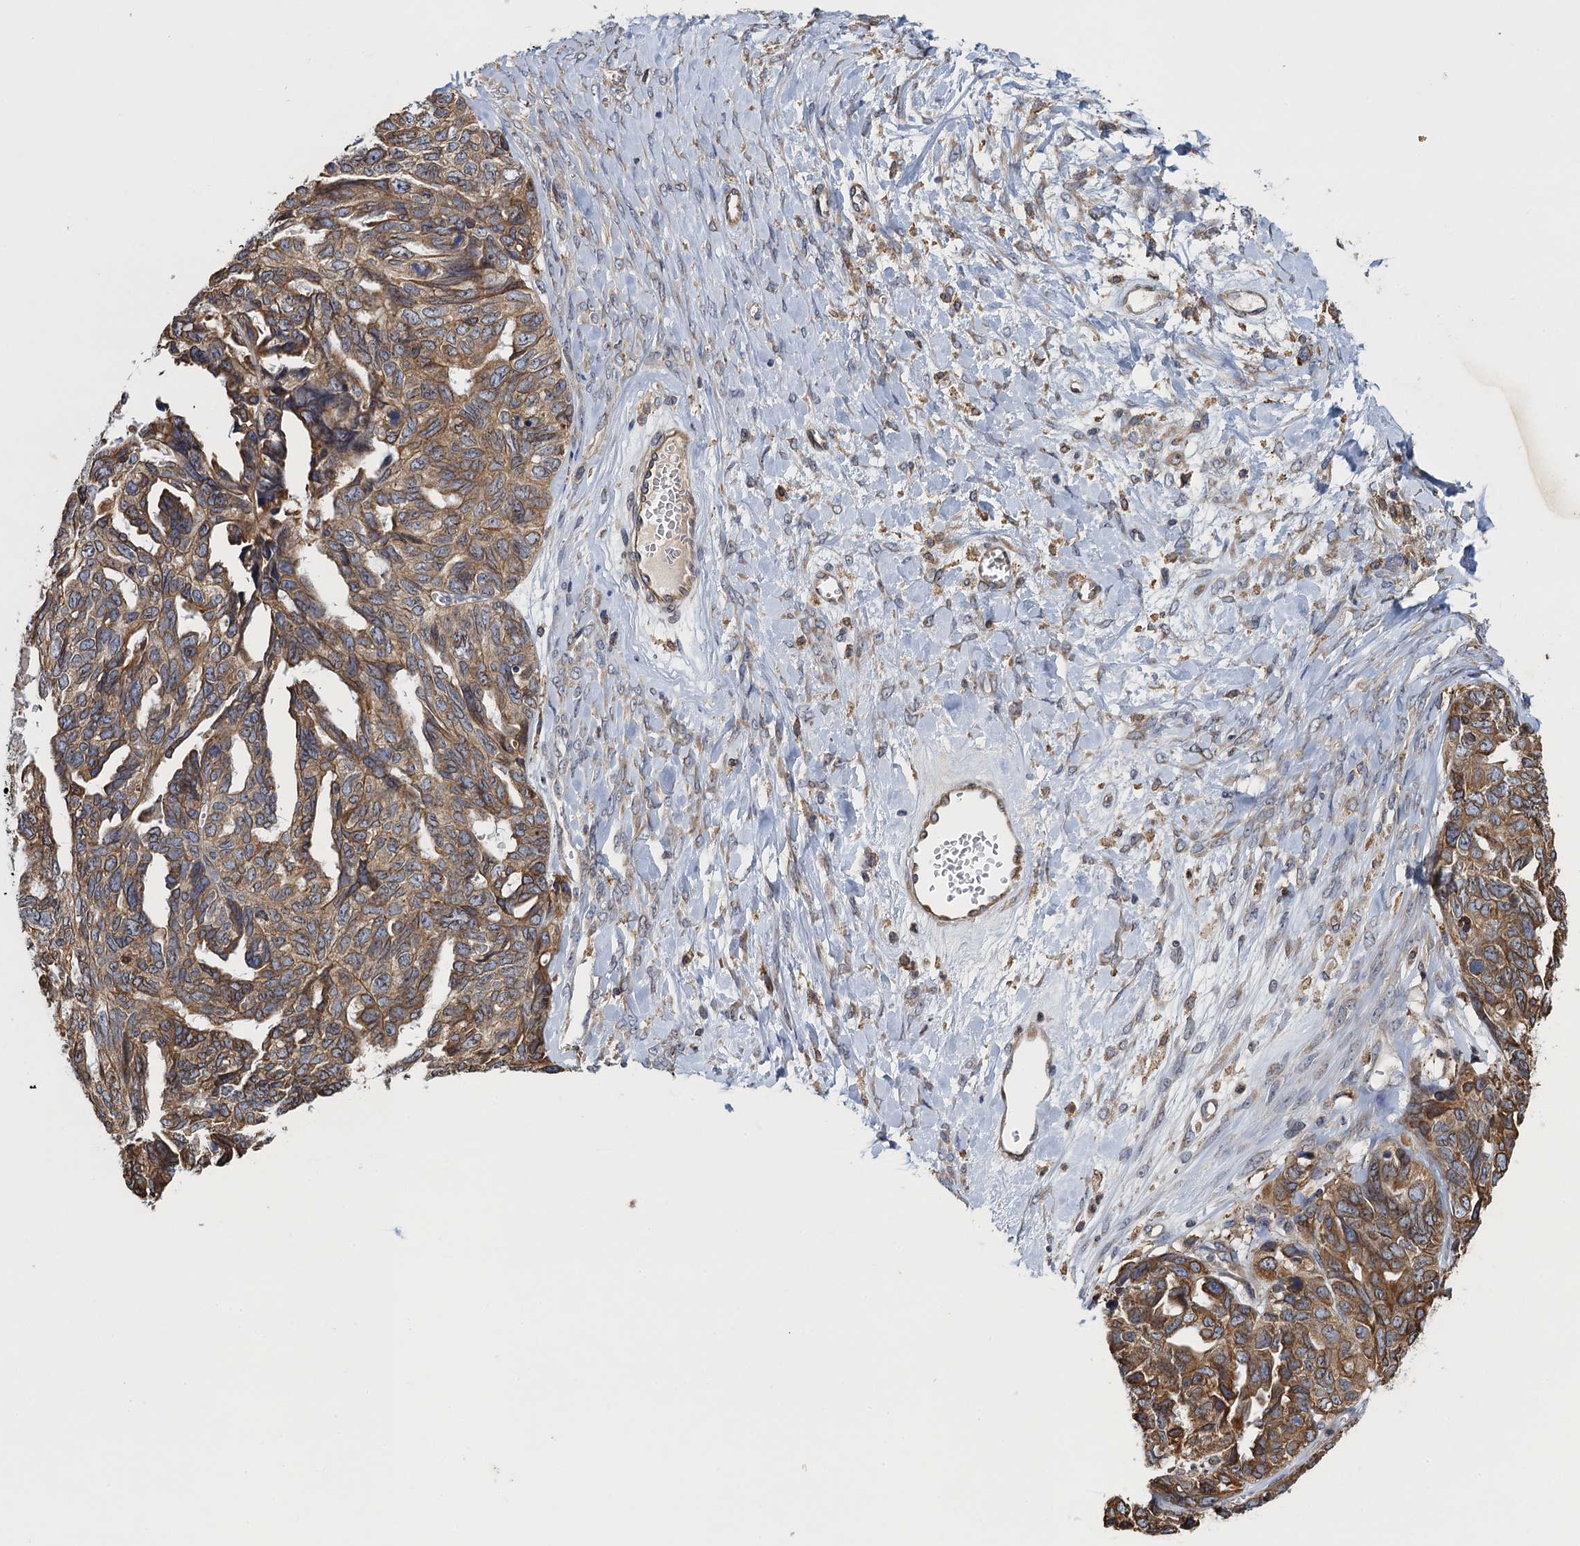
{"staining": {"intensity": "moderate", "quantity": ">75%", "location": "cytoplasmic/membranous"}, "tissue": "ovarian cancer", "cell_type": "Tumor cells", "image_type": "cancer", "snomed": [{"axis": "morphology", "description": "Cystadenocarcinoma, serous, NOS"}, {"axis": "topography", "description": "Ovary"}], "caption": "Immunohistochemistry (IHC) of human ovarian cancer shows medium levels of moderate cytoplasmic/membranous expression in approximately >75% of tumor cells. Using DAB (brown) and hematoxylin (blue) stains, captured at high magnification using brightfield microscopy.", "gene": "ARMC5", "patient": {"sex": "female", "age": 79}}